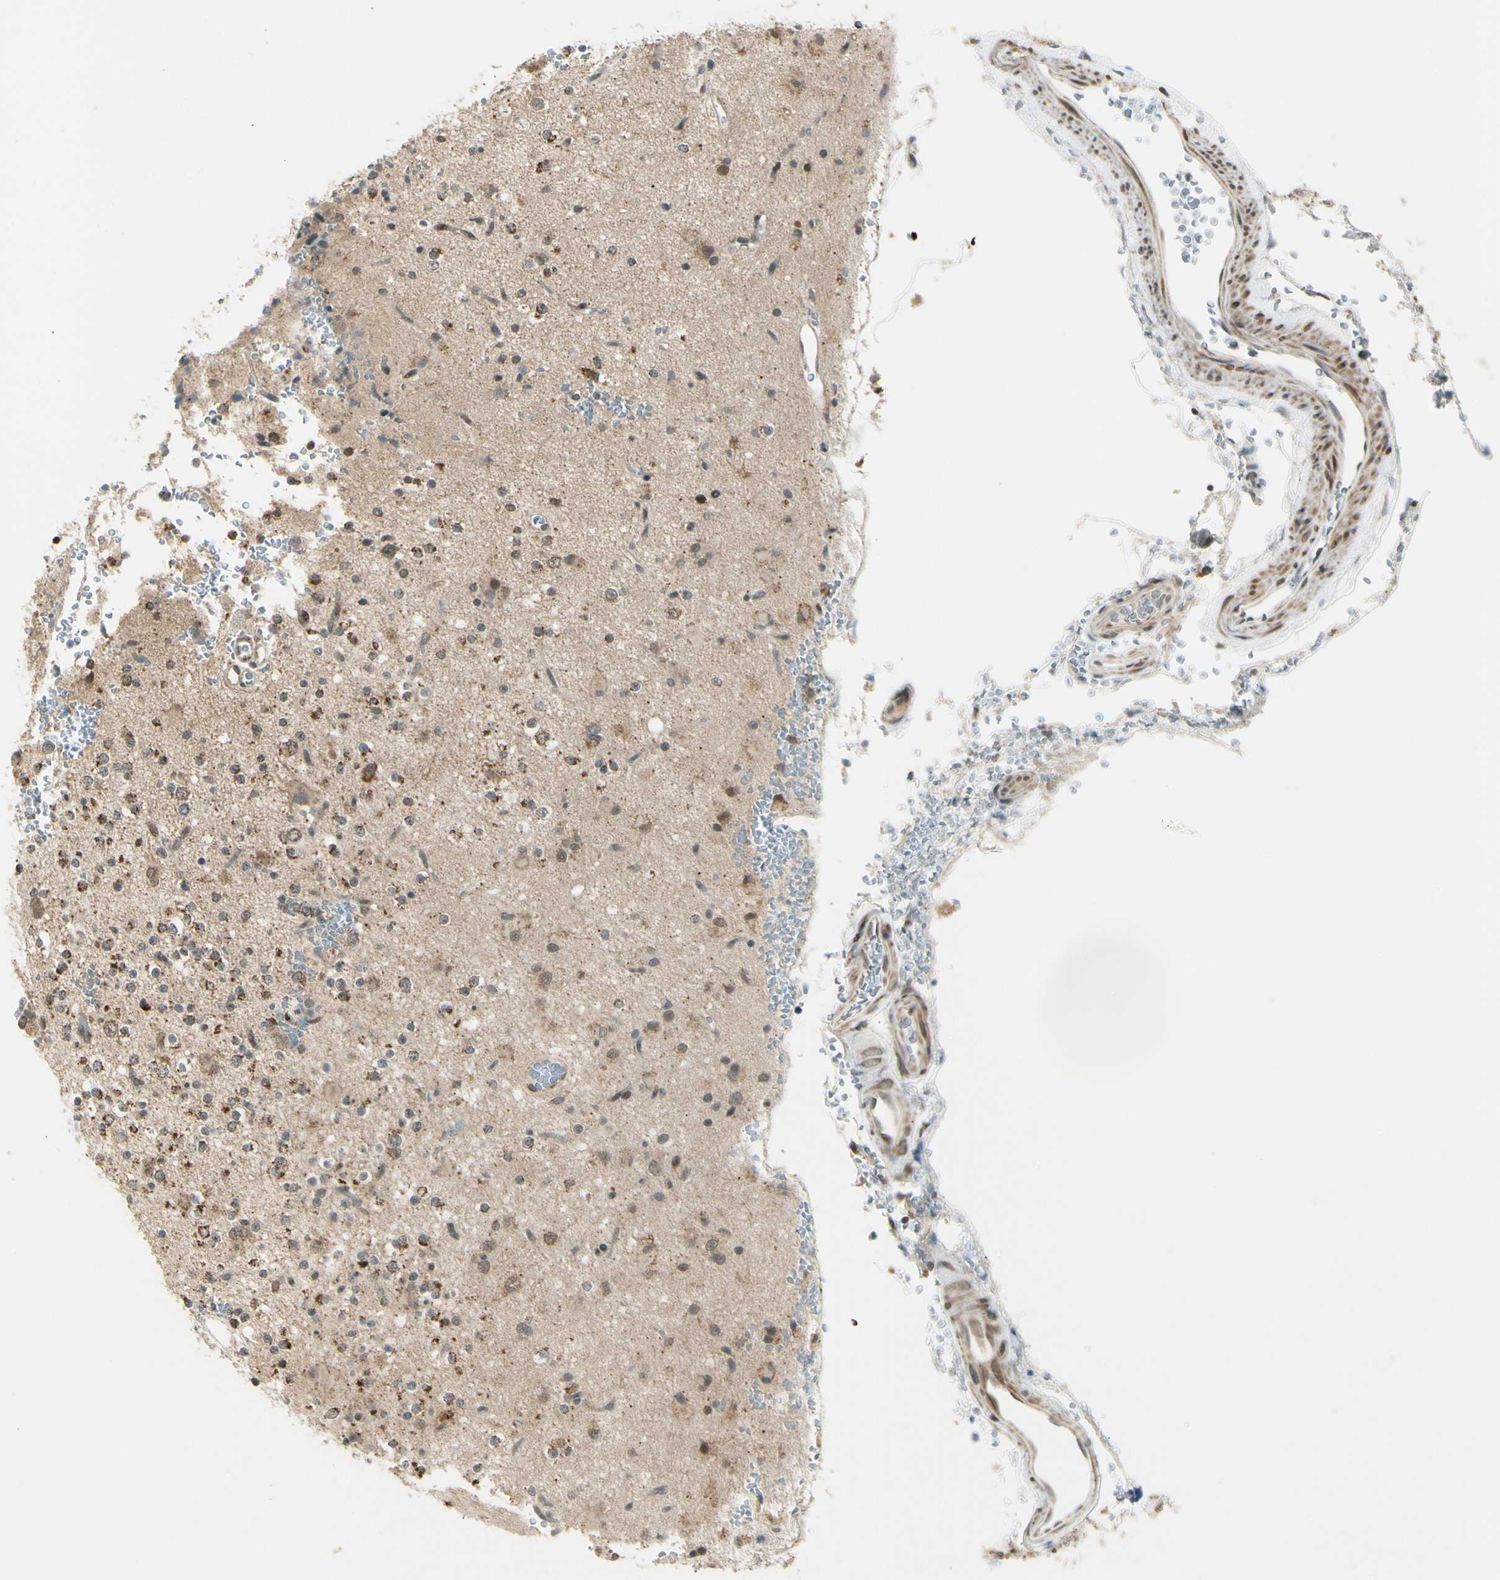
{"staining": {"intensity": "moderate", "quantity": "25%-75%", "location": "cytoplasmic/membranous"}, "tissue": "glioma", "cell_type": "Tumor cells", "image_type": "cancer", "snomed": [{"axis": "morphology", "description": "Glioma, malignant, High grade"}, {"axis": "topography", "description": "Brain"}], "caption": "A high-resolution histopathology image shows IHC staining of glioma, which demonstrates moderate cytoplasmic/membranous positivity in about 25%-75% of tumor cells.", "gene": "KHDC4", "patient": {"sex": "male", "age": 47}}